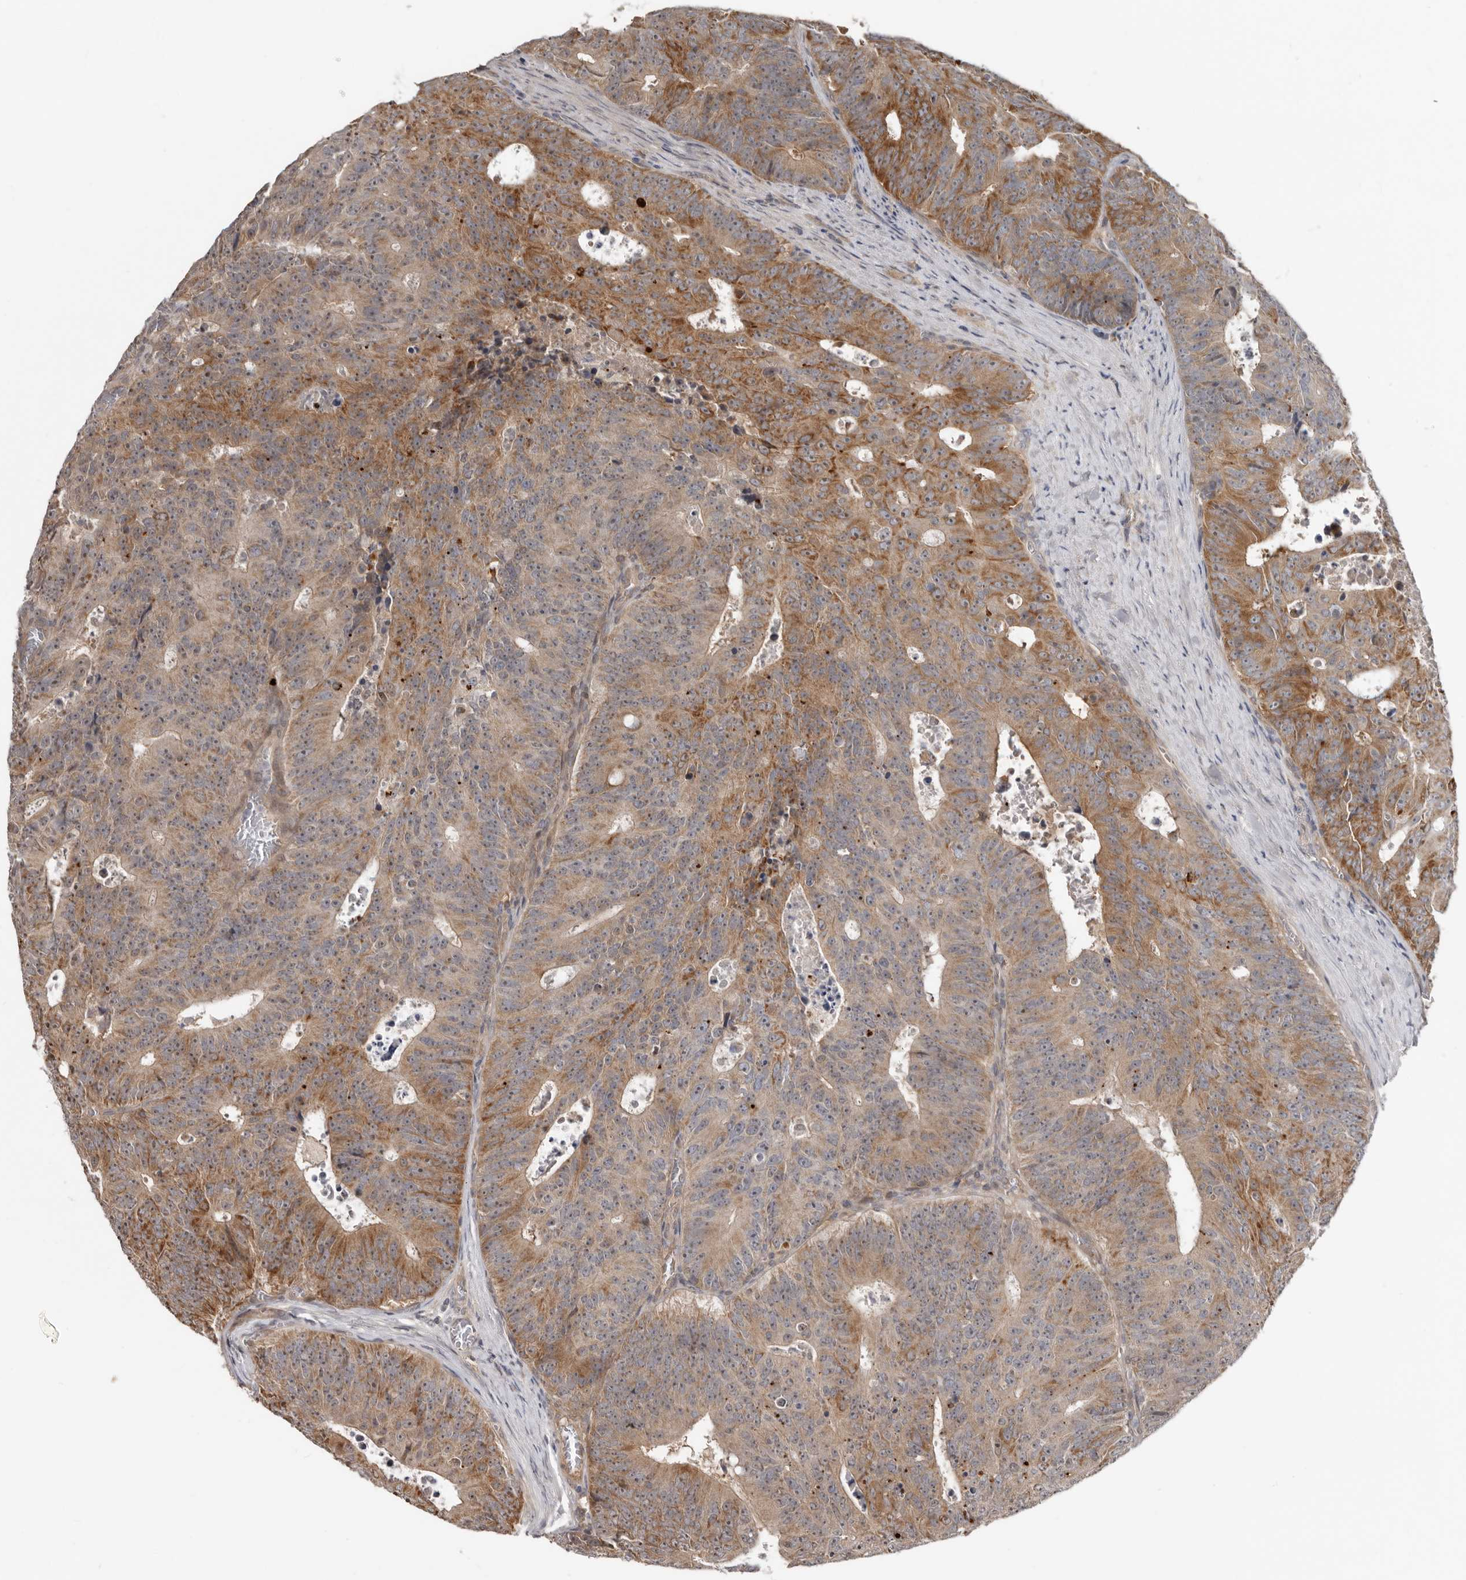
{"staining": {"intensity": "moderate", "quantity": ">75%", "location": "cytoplasmic/membranous,nuclear"}, "tissue": "colorectal cancer", "cell_type": "Tumor cells", "image_type": "cancer", "snomed": [{"axis": "morphology", "description": "Adenocarcinoma, NOS"}, {"axis": "topography", "description": "Colon"}], "caption": "Adenocarcinoma (colorectal) was stained to show a protein in brown. There is medium levels of moderate cytoplasmic/membranous and nuclear positivity in about >75% of tumor cells.", "gene": "BAD", "patient": {"sex": "male", "age": 87}}